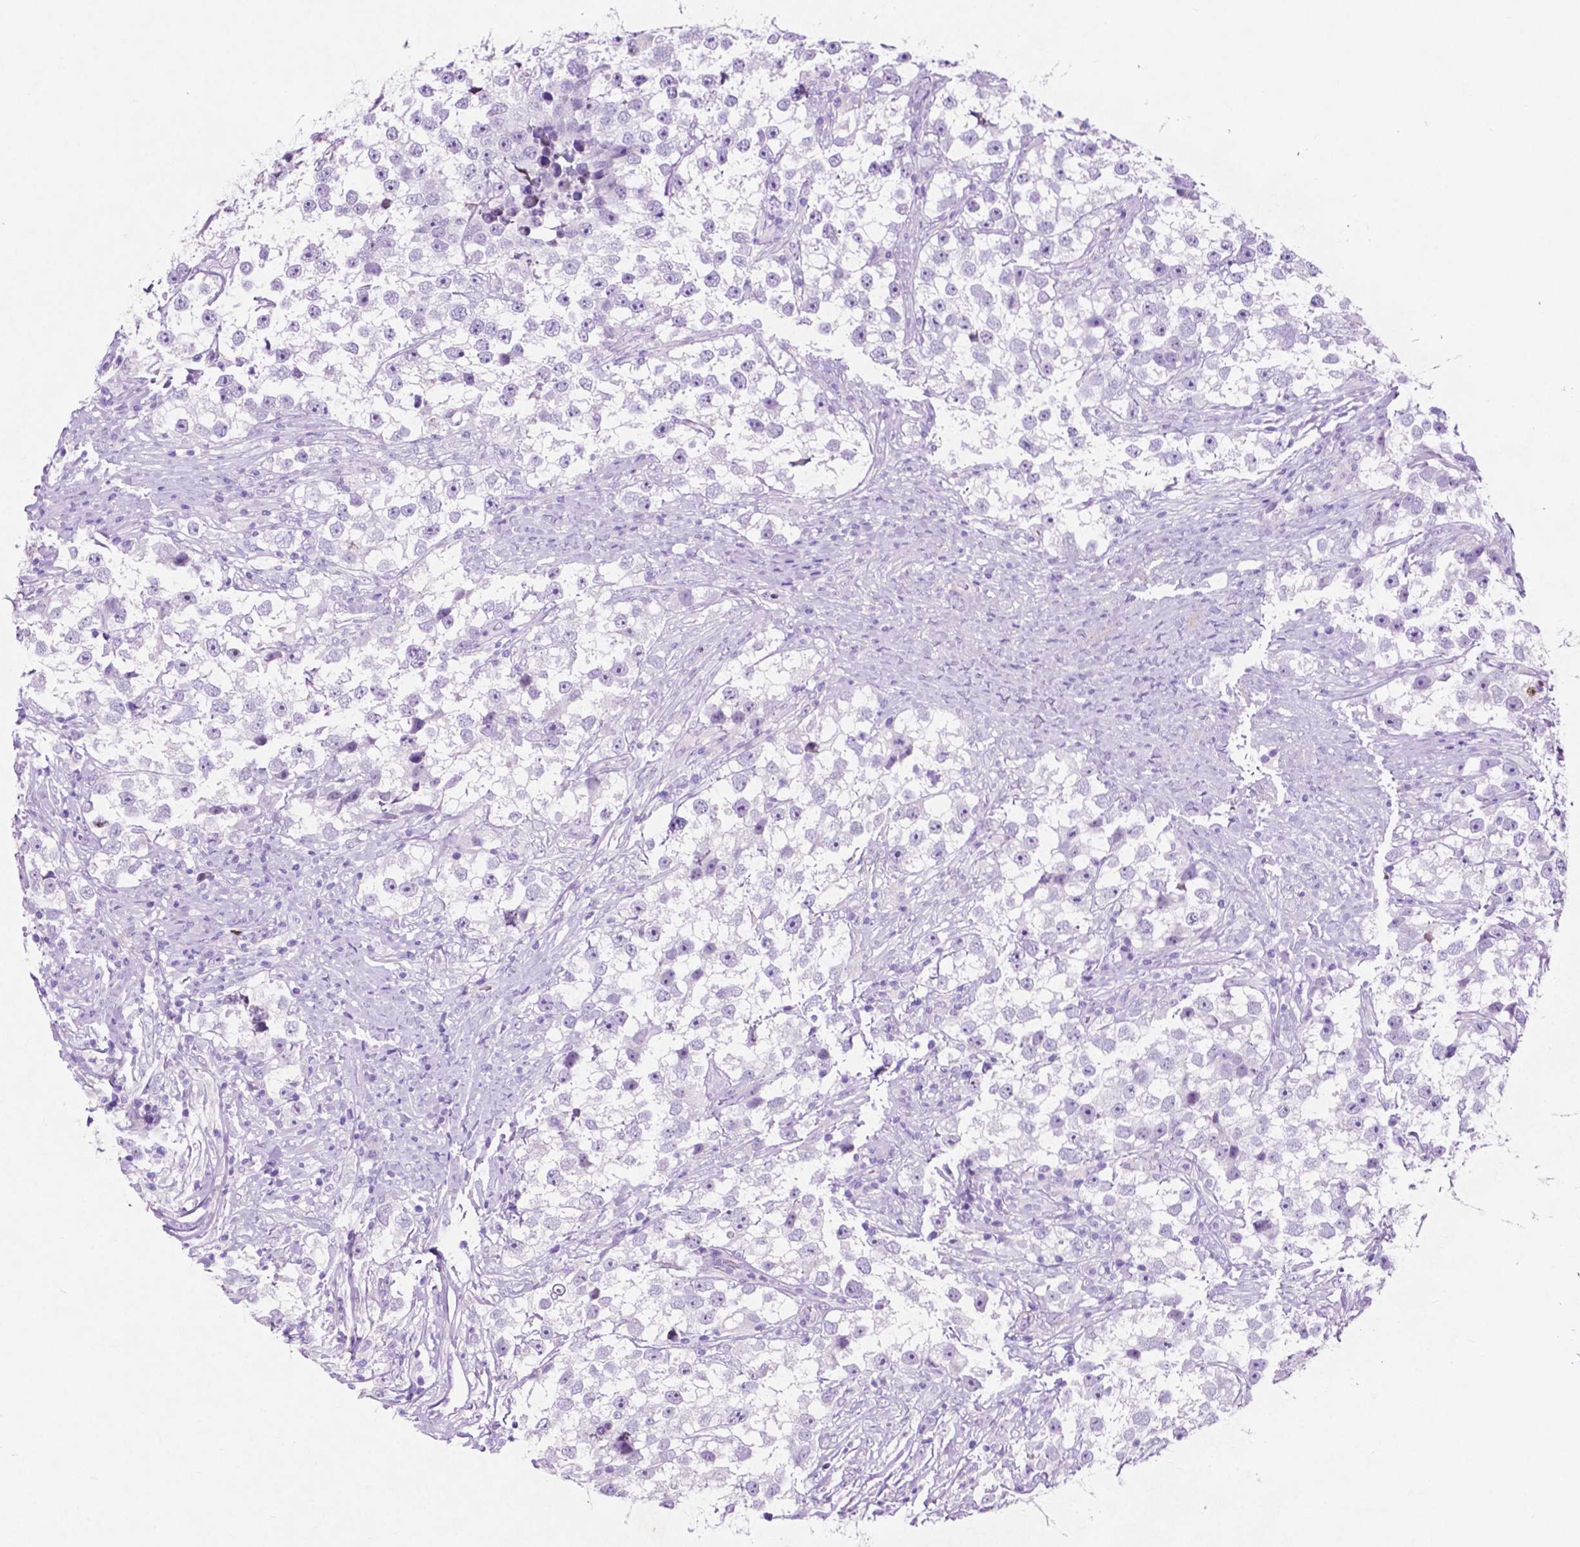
{"staining": {"intensity": "negative", "quantity": "none", "location": "none"}, "tissue": "testis cancer", "cell_type": "Tumor cells", "image_type": "cancer", "snomed": [{"axis": "morphology", "description": "Seminoma, NOS"}, {"axis": "topography", "description": "Testis"}], "caption": "This is a photomicrograph of immunohistochemistry (IHC) staining of seminoma (testis), which shows no positivity in tumor cells.", "gene": "ASPG", "patient": {"sex": "male", "age": 46}}